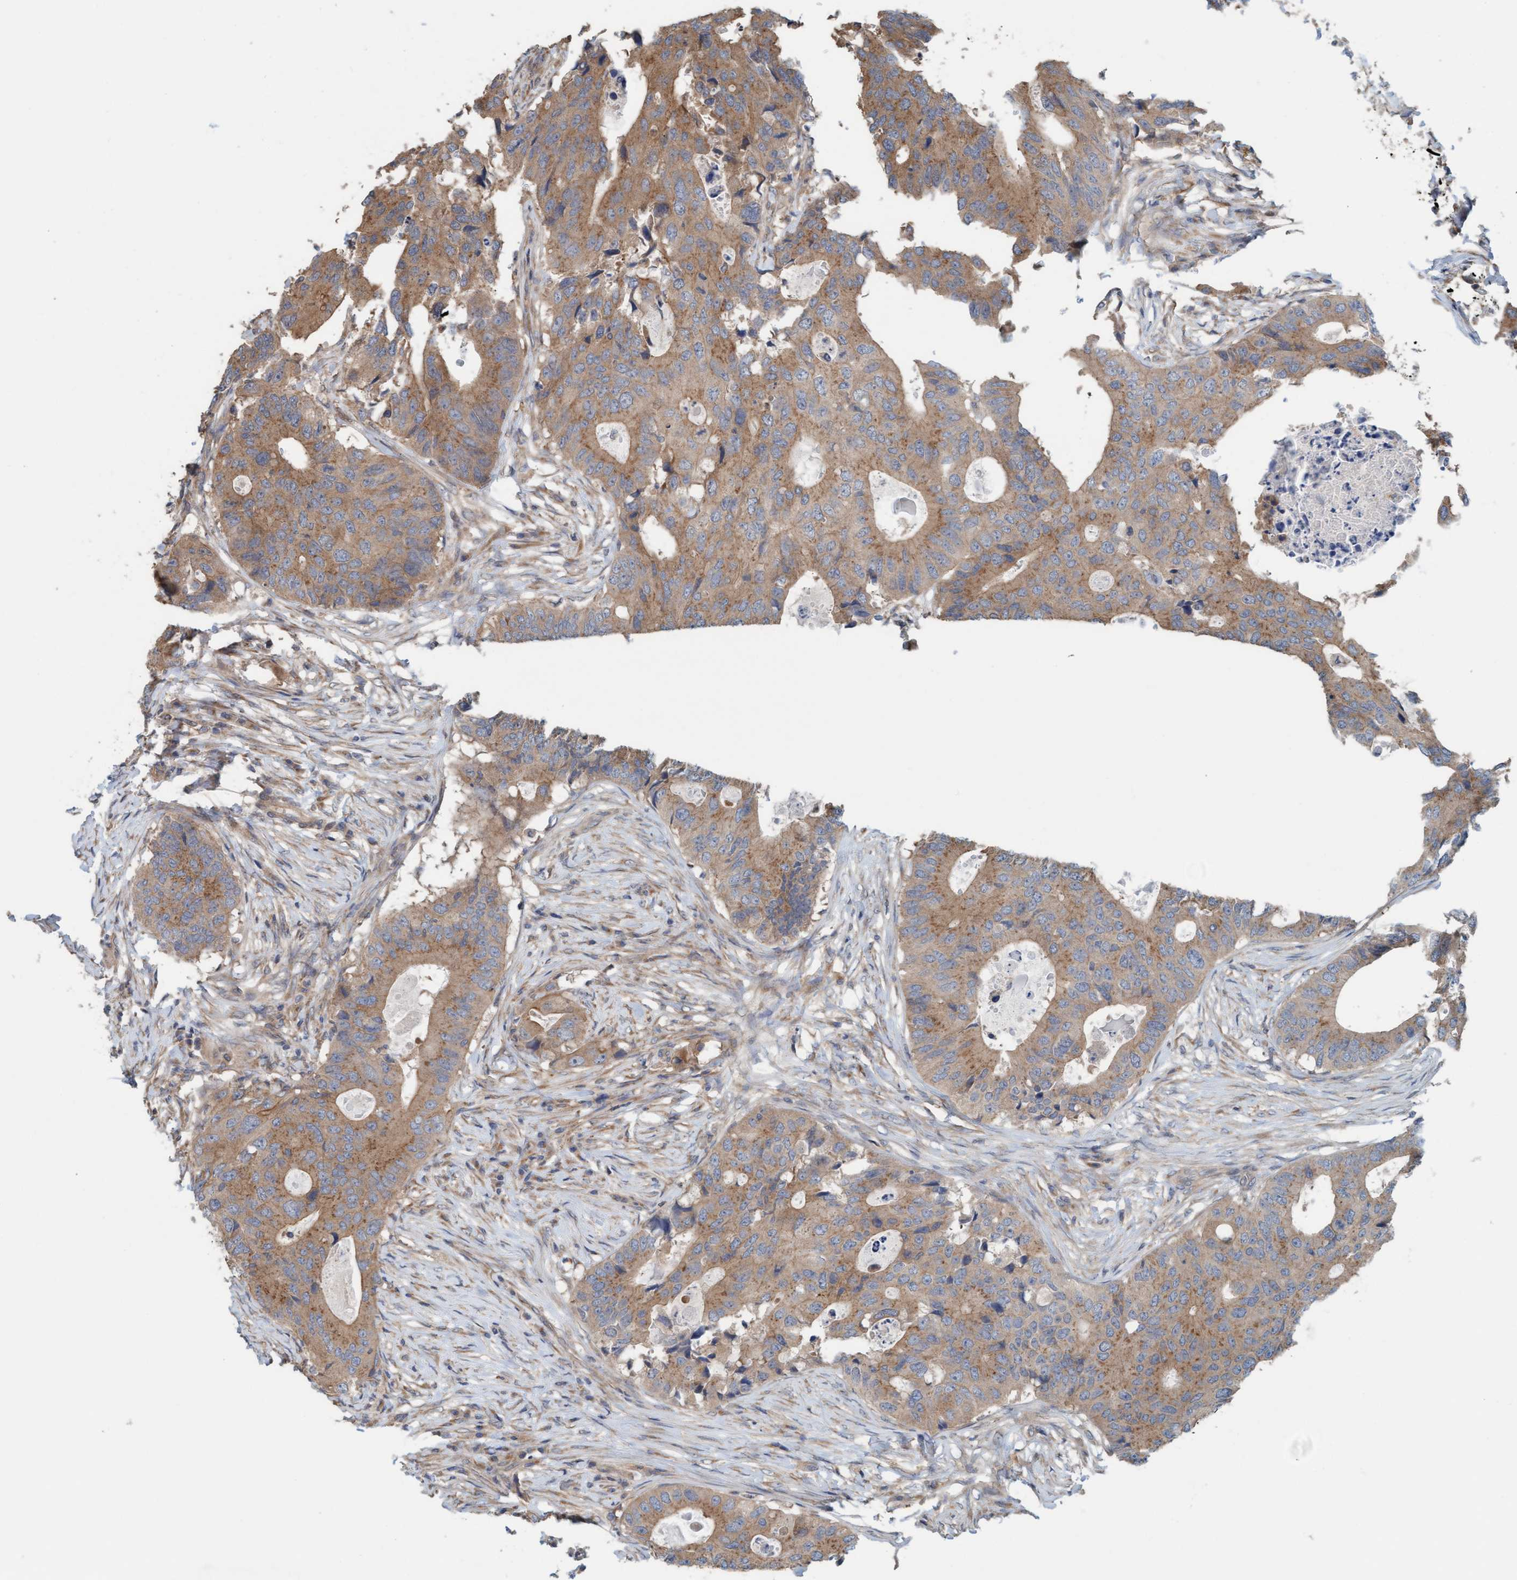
{"staining": {"intensity": "moderate", "quantity": ">75%", "location": "cytoplasmic/membranous"}, "tissue": "colorectal cancer", "cell_type": "Tumor cells", "image_type": "cancer", "snomed": [{"axis": "morphology", "description": "Adenocarcinoma, NOS"}, {"axis": "topography", "description": "Colon"}], "caption": "This is a micrograph of immunohistochemistry (IHC) staining of colorectal cancer, which shows moderate positivity in the cytoplasmic/membranous of tumor cells.", "gene": "UBAP1", "patient": {"sex": "male", "age": 71}}